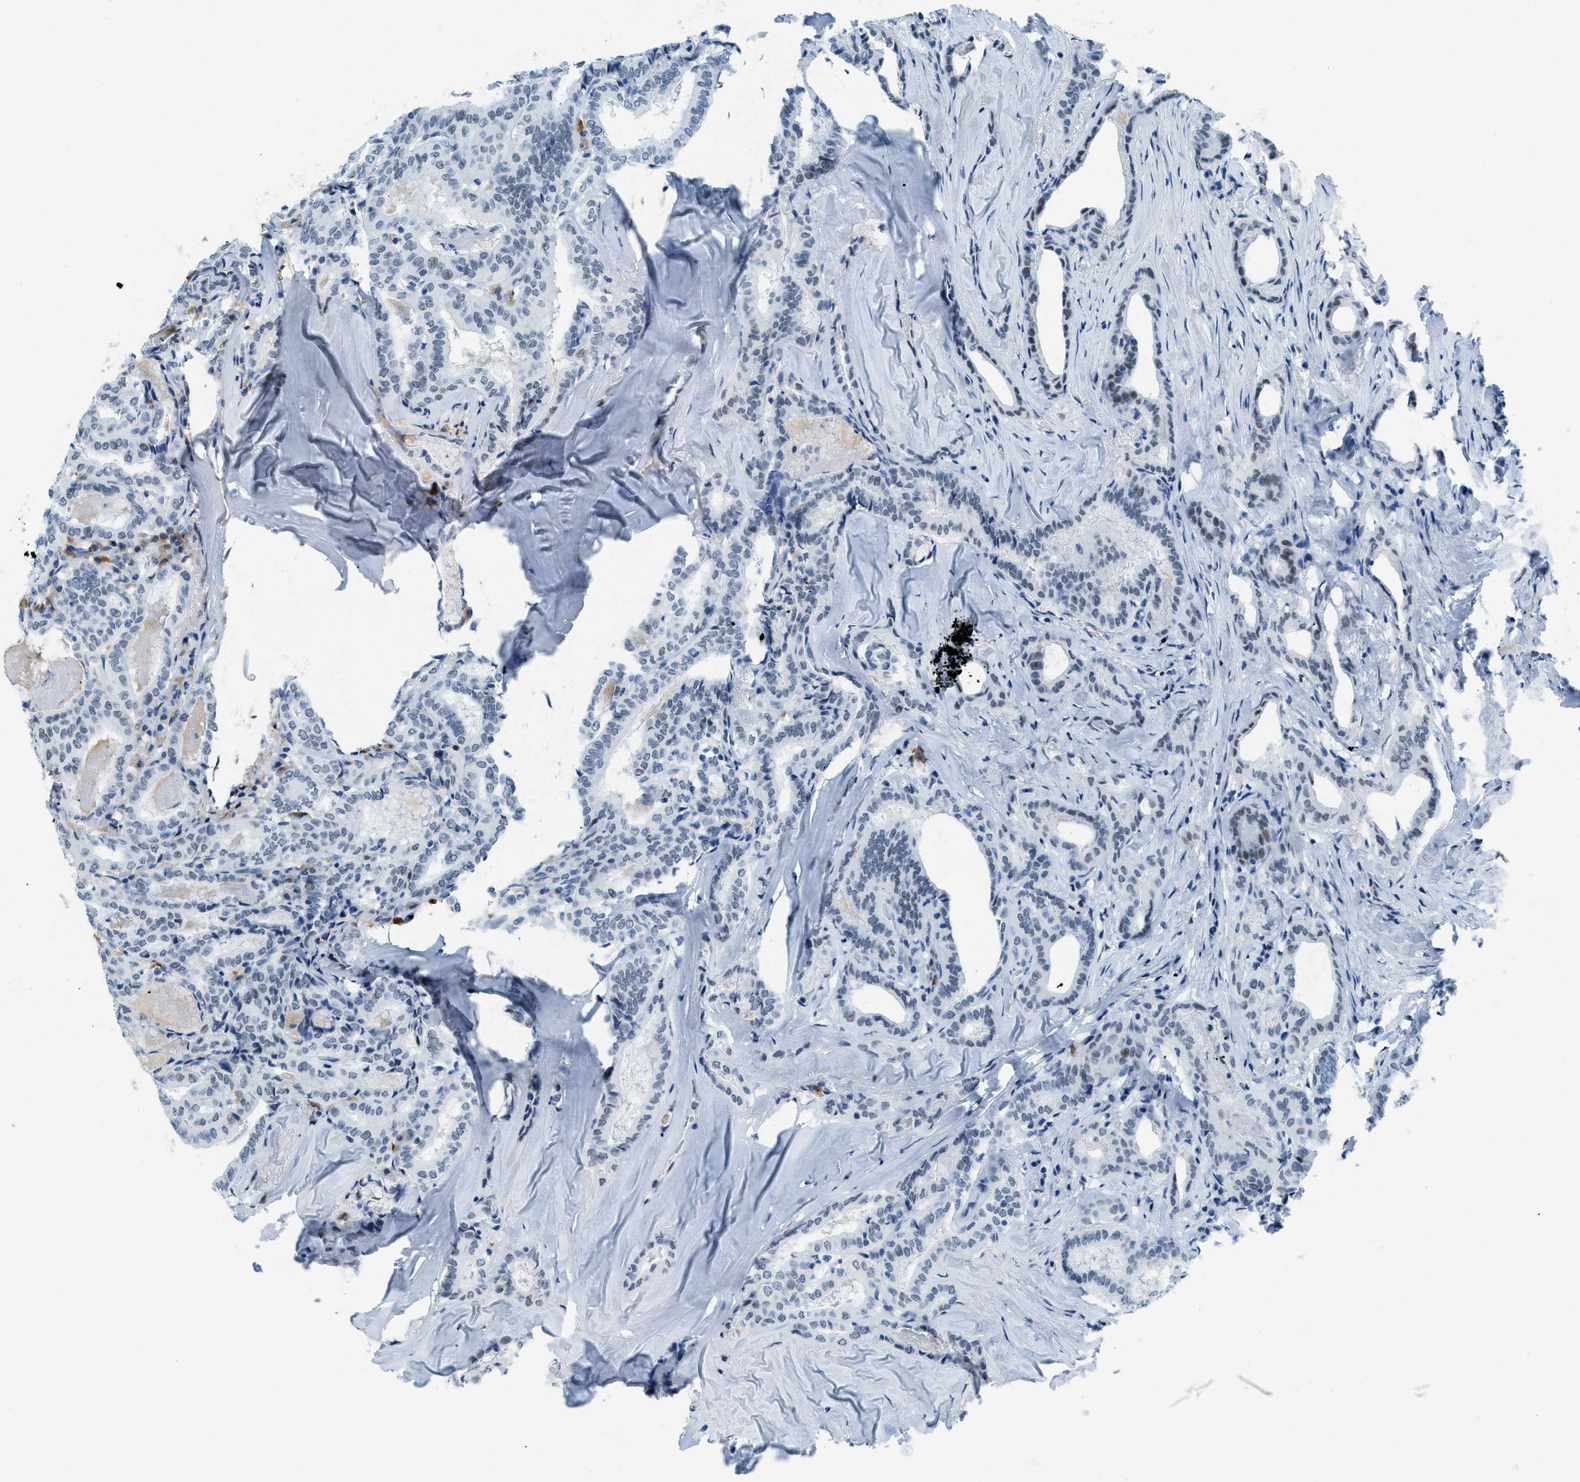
{"staining": {"intensity": "moderate", "quantity": "<25%", "location": "nuclear"}, "tissue": "thyroid cancer", "cell_type": "Tumor cells", "image_type": "cancer", "snomed": [{"axis": "morphology", "description": "Papillary adenocarcinoma, NOS"}, {"axis": "topography", "description": "Thyroid gland"}], "caption": "Immunohistochemical staining of papillary adenocarcinoma (thyroid) shows low levels of moderate nuclear expression in about <25% of tumor cells.", "gene": "PLA2G2A", "patient": {"sex": "female", "age": 42}}